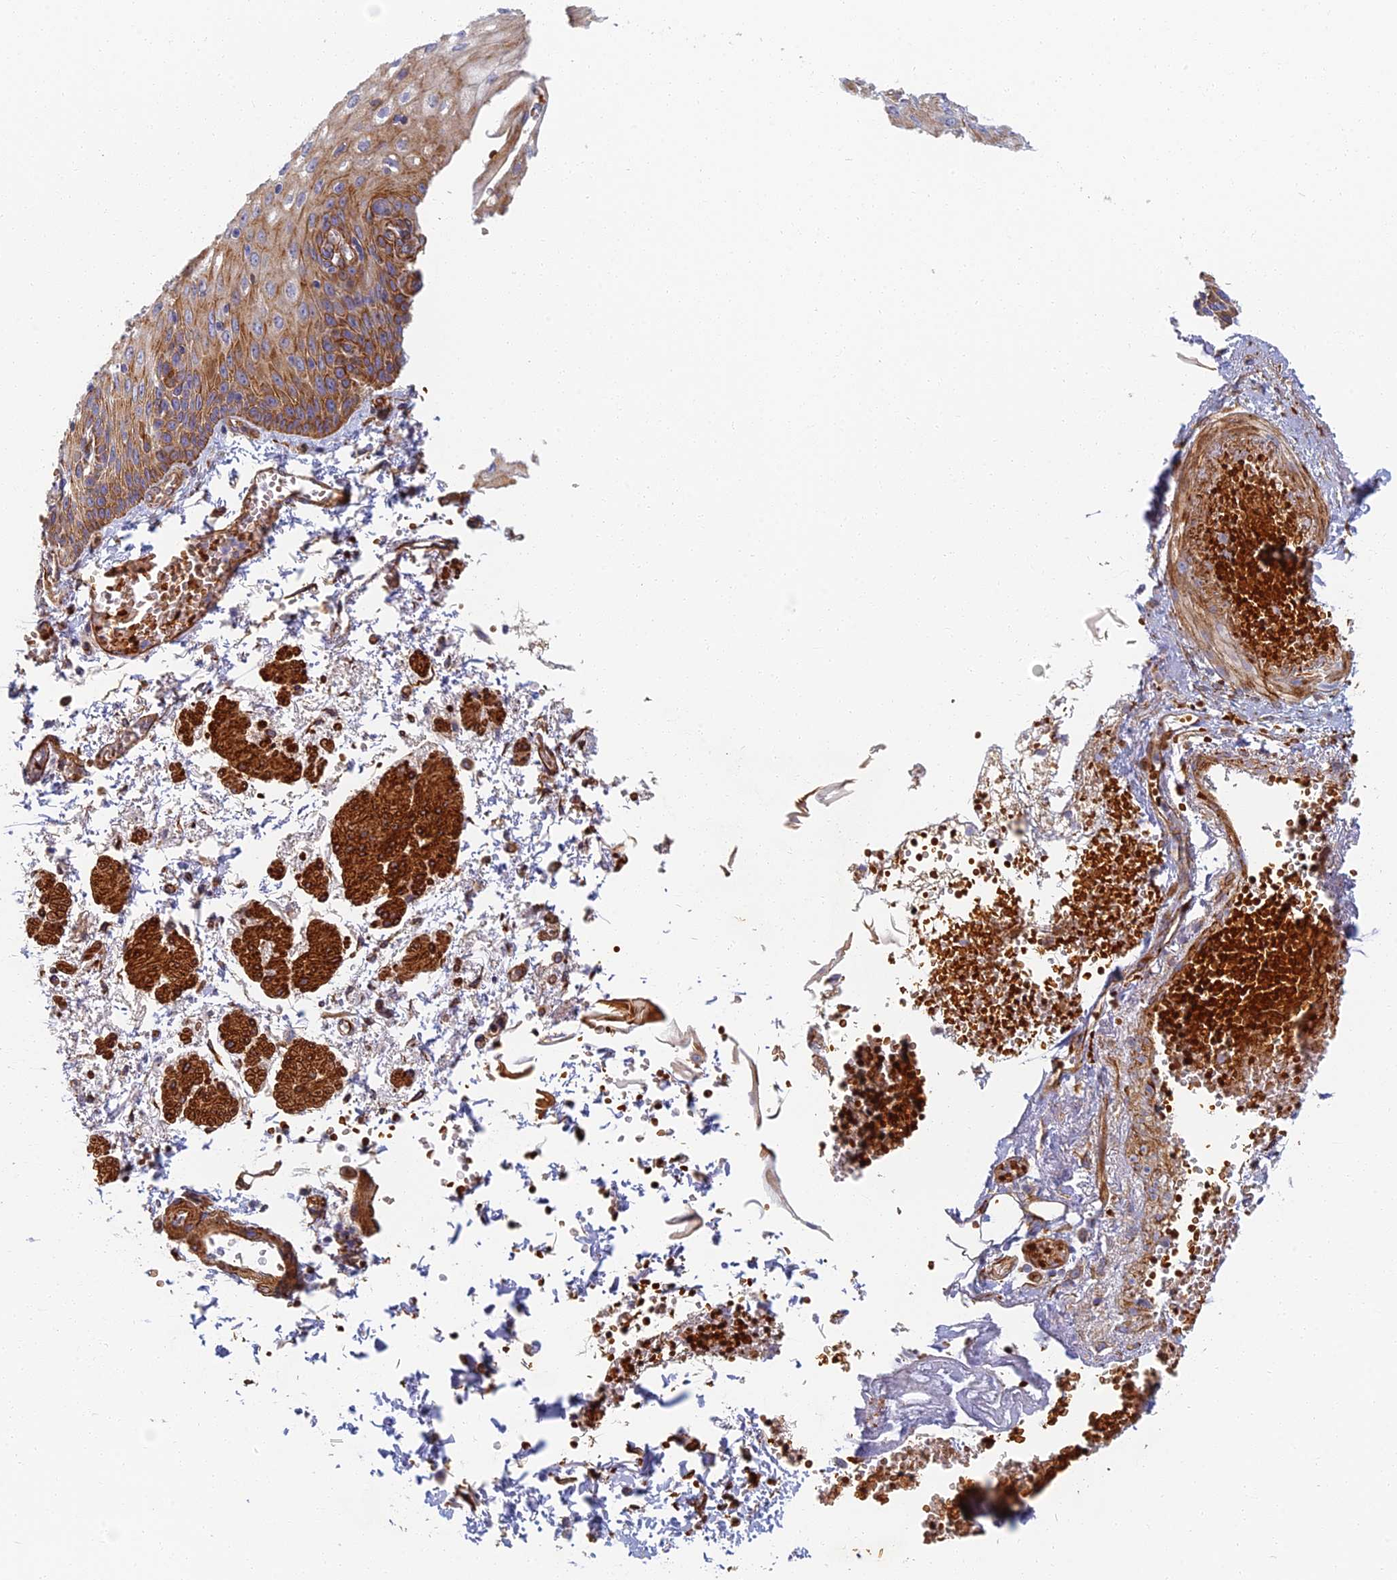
{"staining": {"intensity": "moderate", "quantity": "25%-75%", "location": "cytoplasmic/membranous"}, "tissue": "esophagus", "cell_type": "Squamous epithelial cells", "image_type": "normal", "snomed": [{"axis": "morphology", "description": "Normal tissue, NOS"}, {"axis": "topography", "description": "Esophagus"}], "caption": "This micrograph reveals unremarkable esophagus stained with IHC to label a protein in brown. The cytoplasmic/membranous of squamous epithelial cells show moderate positivity for the protein. Nuclei are counter-stained blue.", "gene": "ABCB10", "patient": {"sex": "male", "age": 81}}